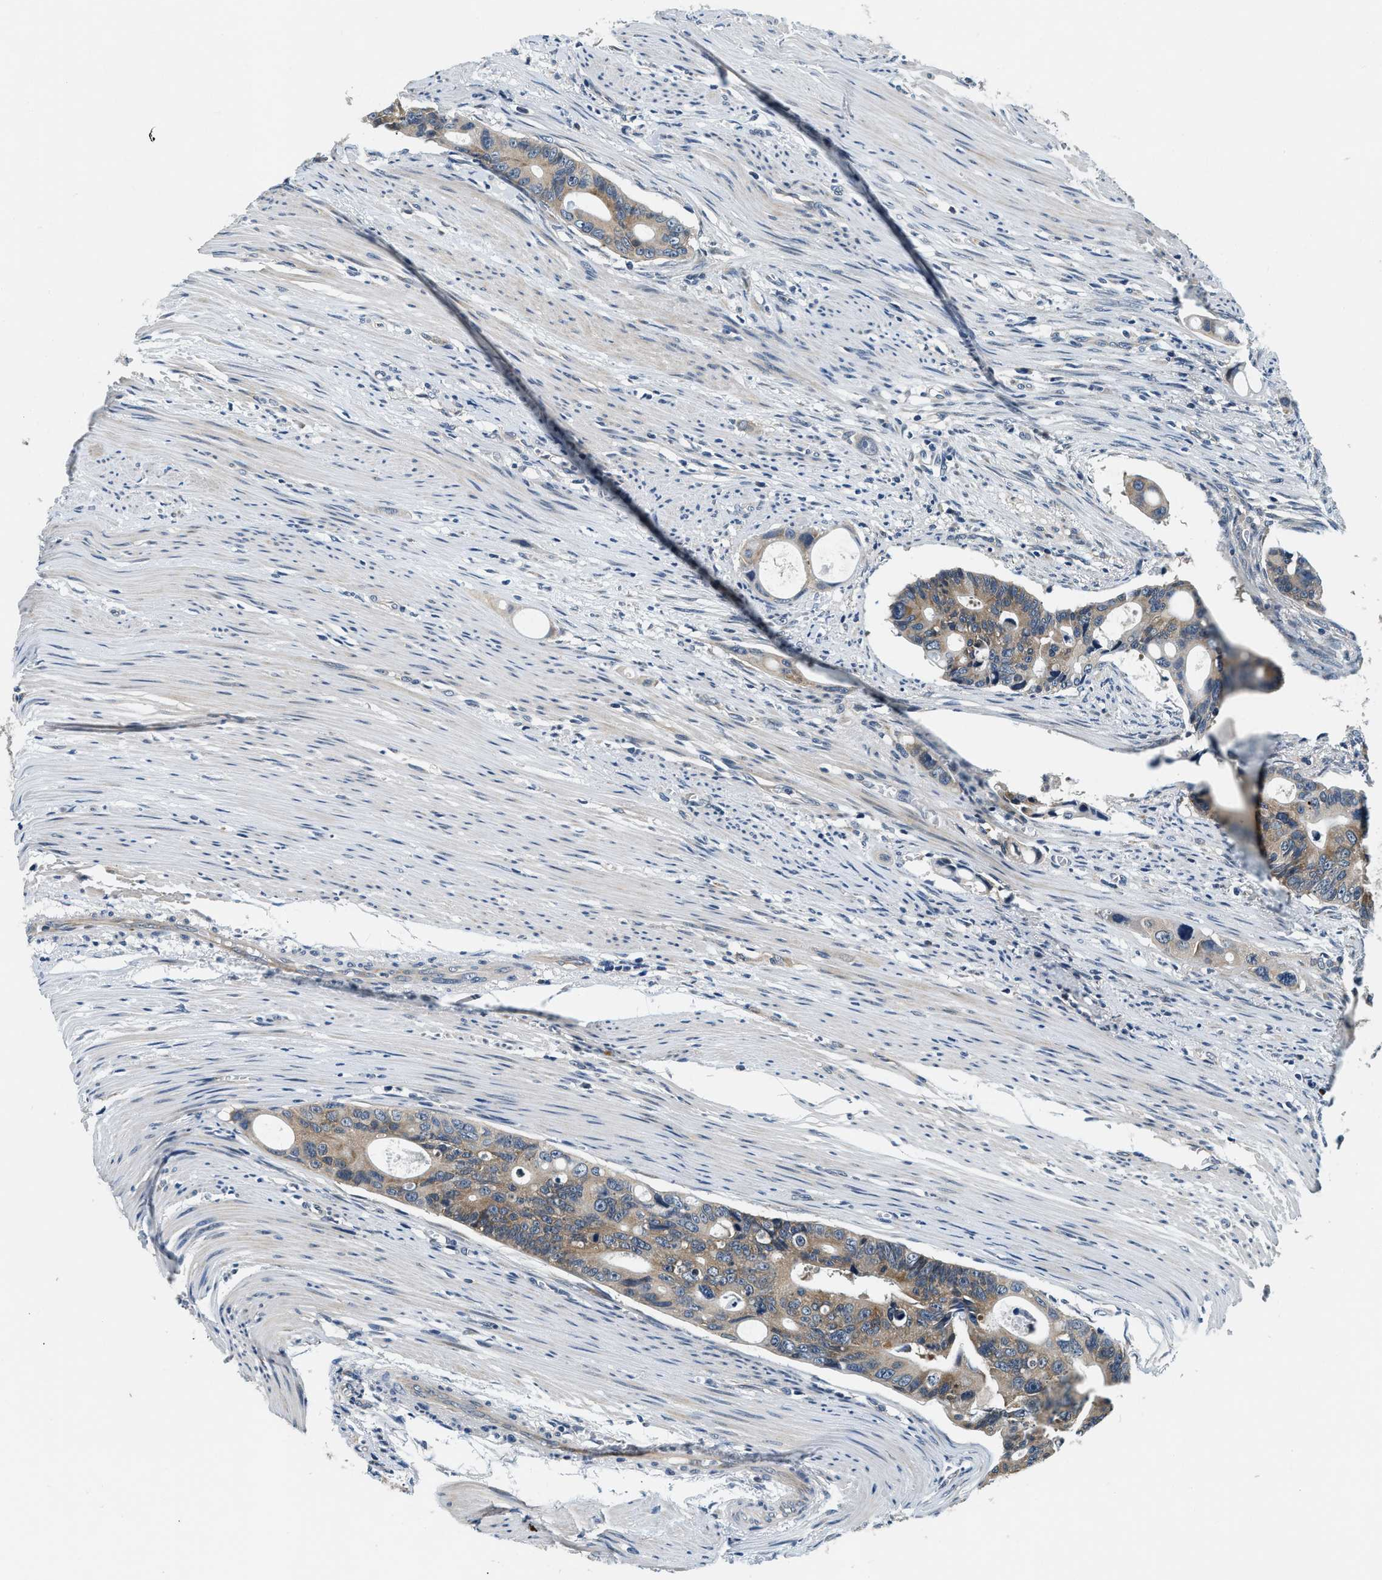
{"staining": {"intensity": "weak", "quantity": "25%-75%", "location": "cytoplasmic/membranous"}, "tissue": "colorectal cancer", "cell_type": "Tumor cells", "image_type": "cancer", "snomed": [{"axis": "morphology", "description": "Adenocarcinoma, NOS"}, {"axis": "topography", "description": "Colon"}], "caption": "IHC histopathology image of colorectal cancer (adenocarcinoma) stained for a protein (brown), which displays low levels of weak cytoplasmic/membranous positivity in approximately 25%-75% of tumor cells.", "gene": "YAE1", "patient": {"sex": "female", "age": 57}}